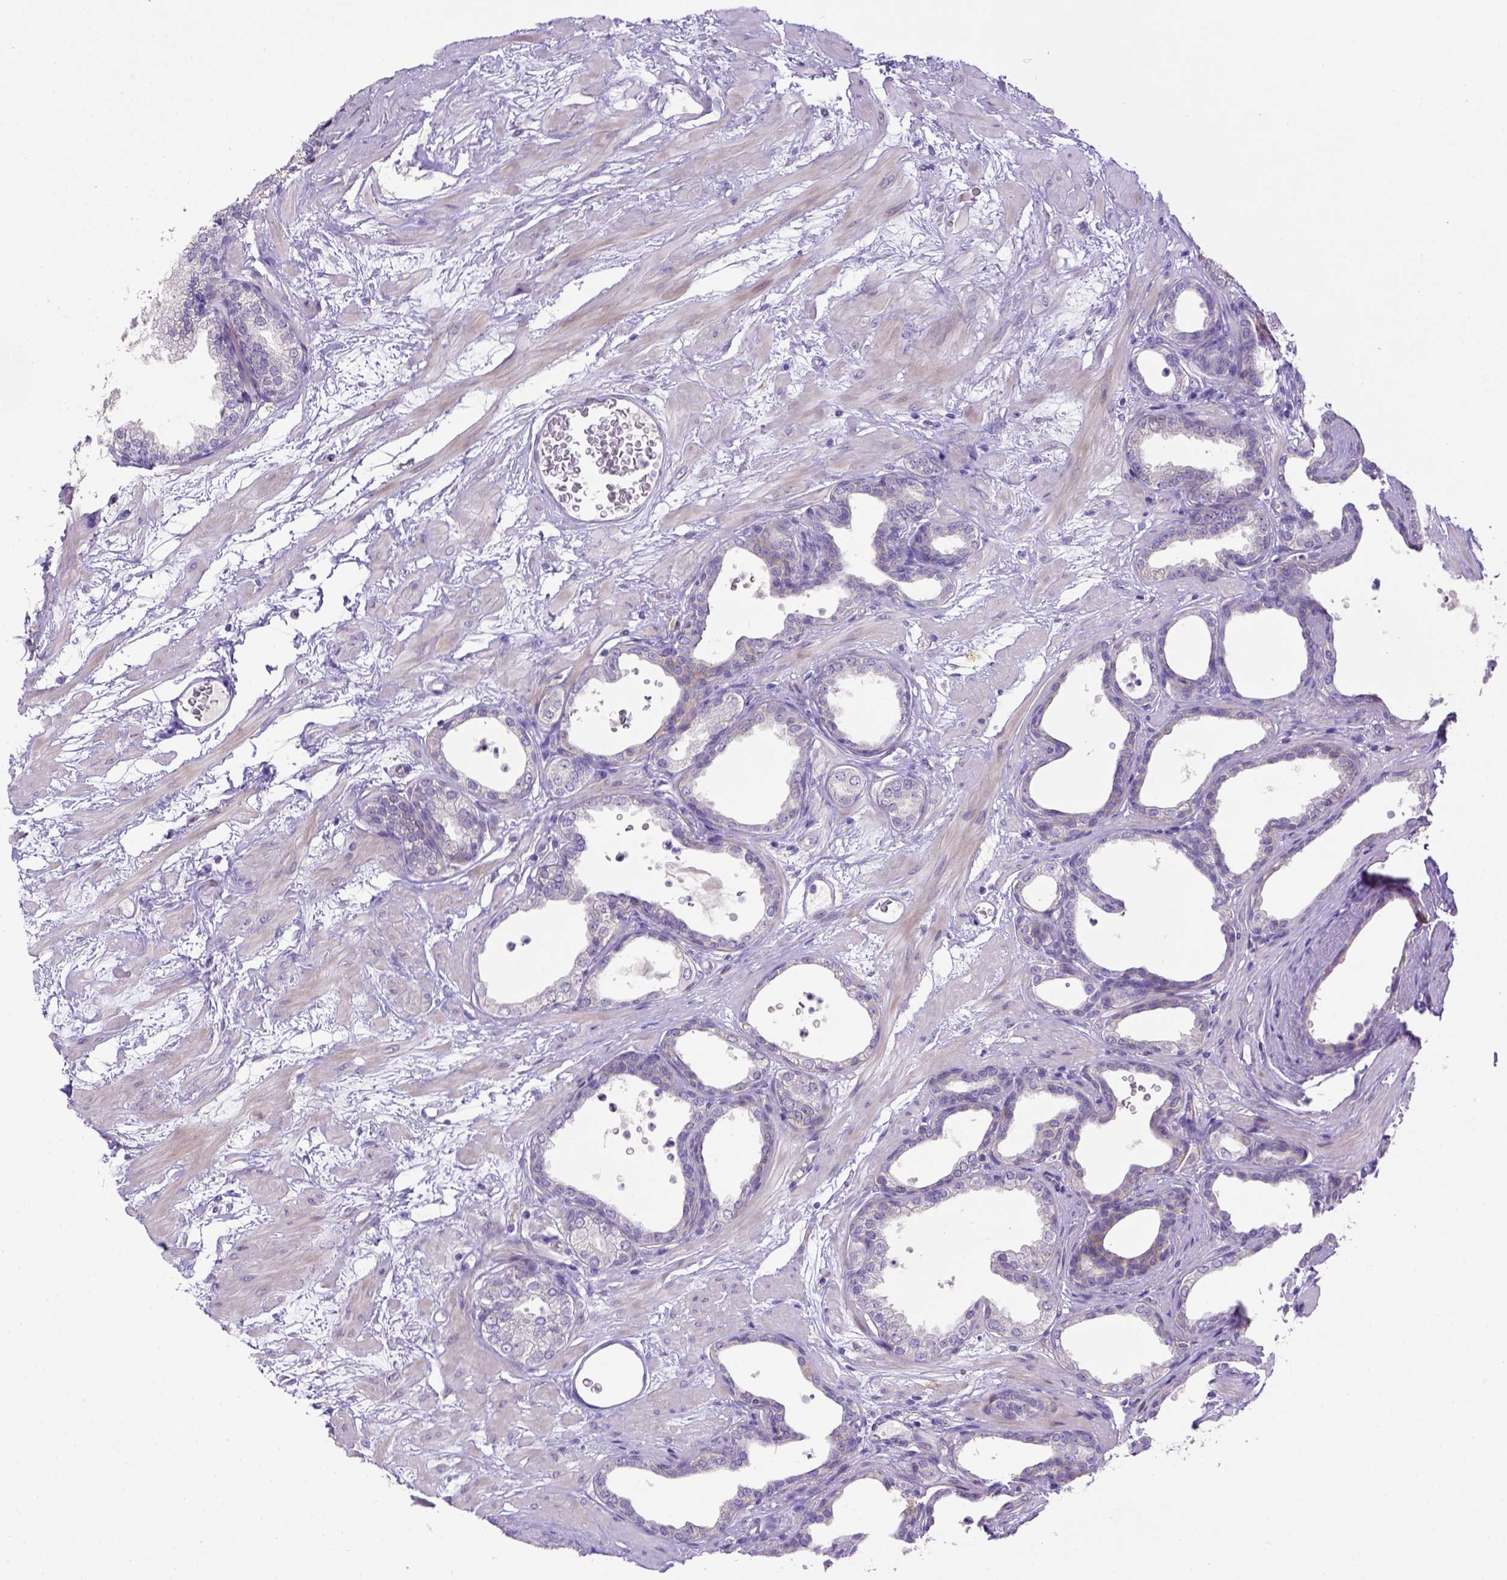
{"staining": {"intensity": "negative", "quantity": "none", "location": "none"}, "tissue": "prostate", "cell_type": "Glandular cells", "image_type": "normal", "snomed": [{"axis": "morphology", "description": "Normal tissue, NOS"}, {"axis": "topography", "description": "Prostate"}], "caption": "High magnification brightfield microscopy of normal prostate stained with DAB (brown) and counterstained with hematoxylin (blue): glandular cells show no significant staining. (DAB (3,3'-diaminobenzidine) IHC with hematoxylin counter stain).", "gene": "CD40", "patient": {"sex": "male", "age": 37}}